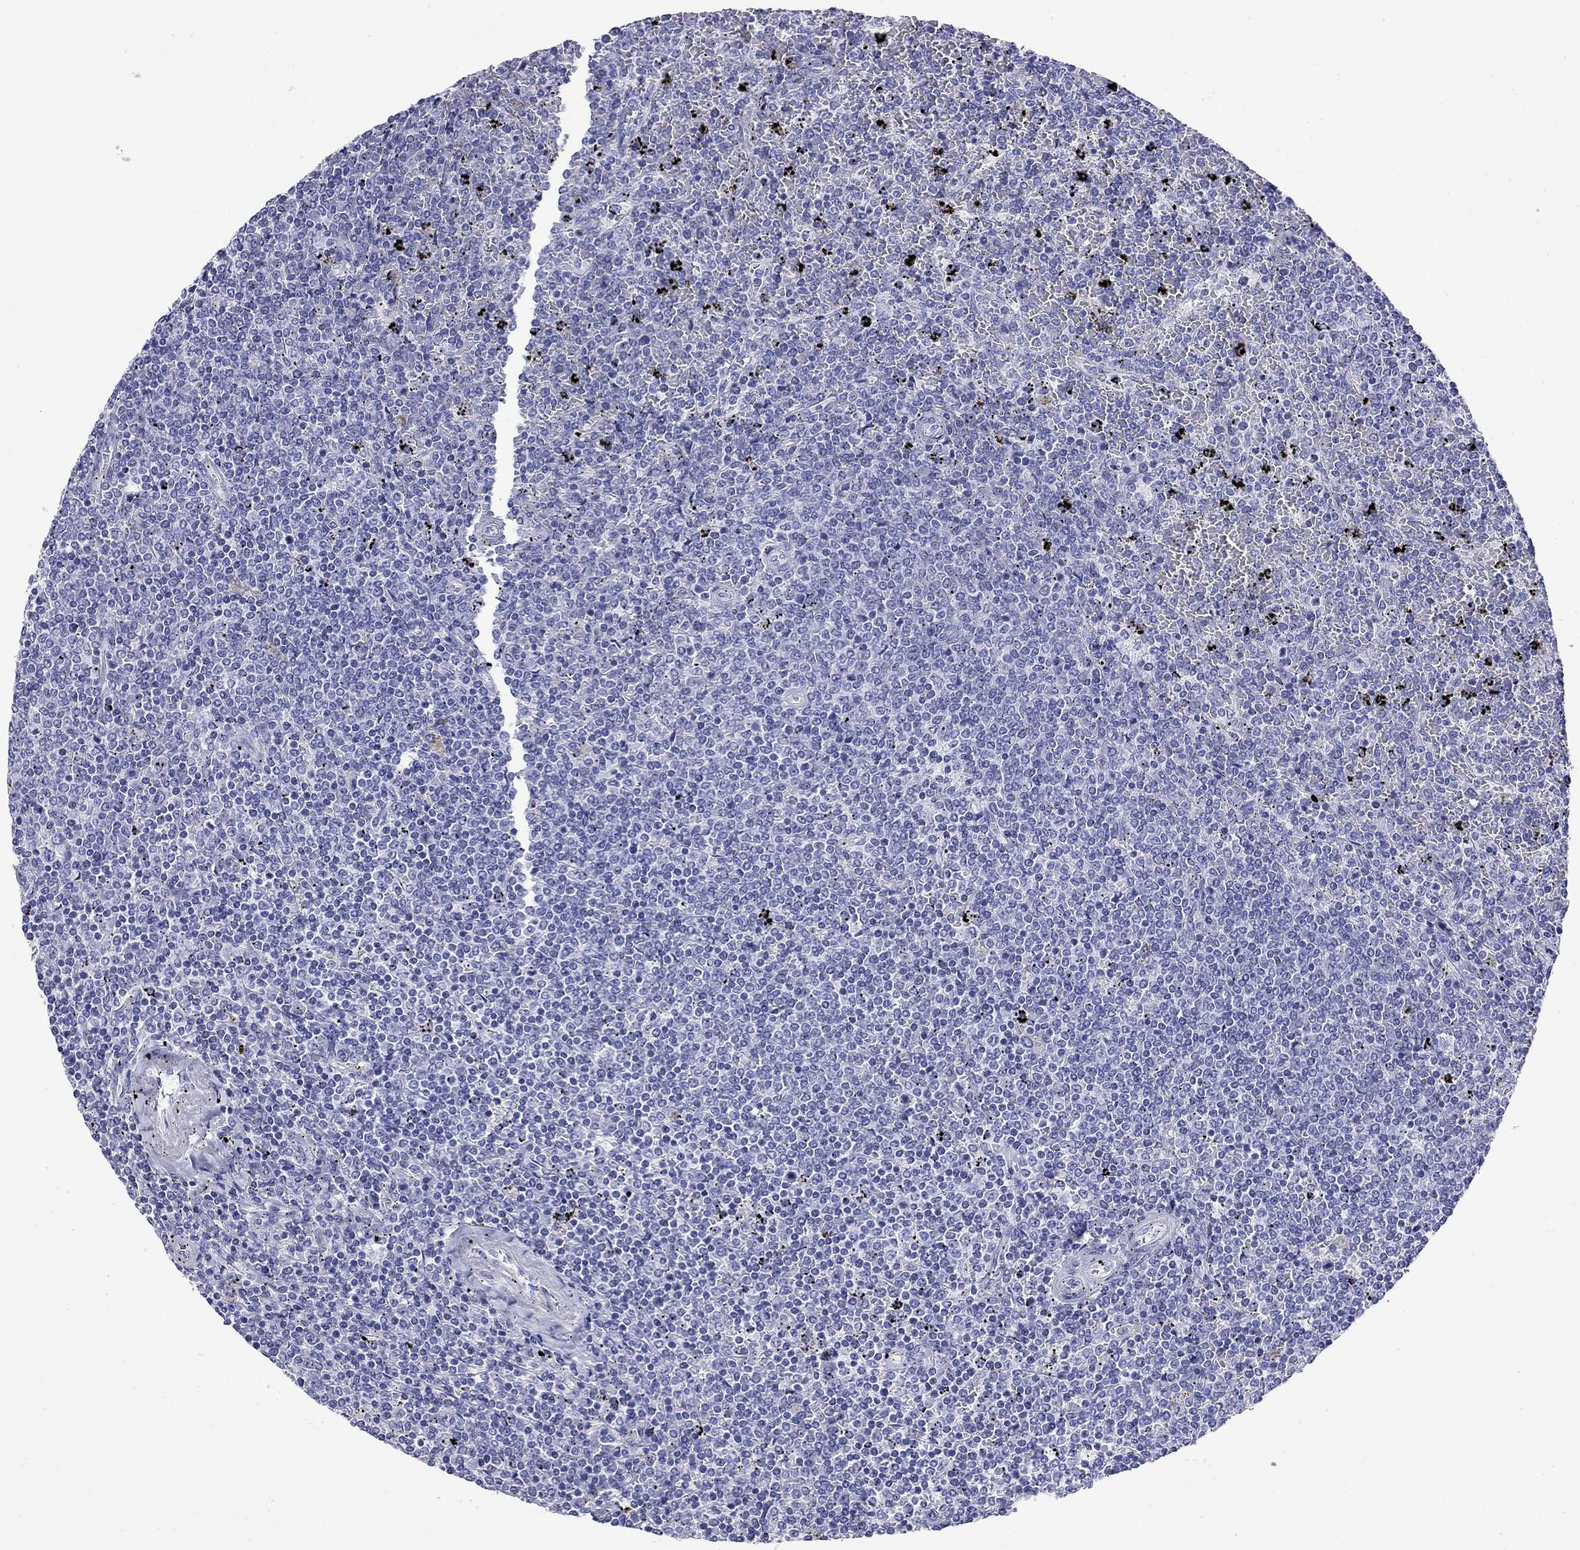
{"staining": {"intensity": "negative", "quantity": "none", "location": "none"}, "tissue": "lymphoma", "cell_type": "Tumor cells", "image_type": "cancer", "snomed": [{"axis": "morphology", "description": "Malignant lymphoma, non-Hodgkin's type, Low grade"}, {"axis": "topography", "description": "Spleen"}], "caption": "Immunohistochemistry image of malignant lymphoma, non-Hodgkin's type (low-grade) stained for a protein (brown), which exhibits no expression in tumor cells. (Brightfield microscopy of DAB immunohistochemistry at high magnification).", "gene": "FIGLA", "patient": {"sex": "female", "age": 77}}